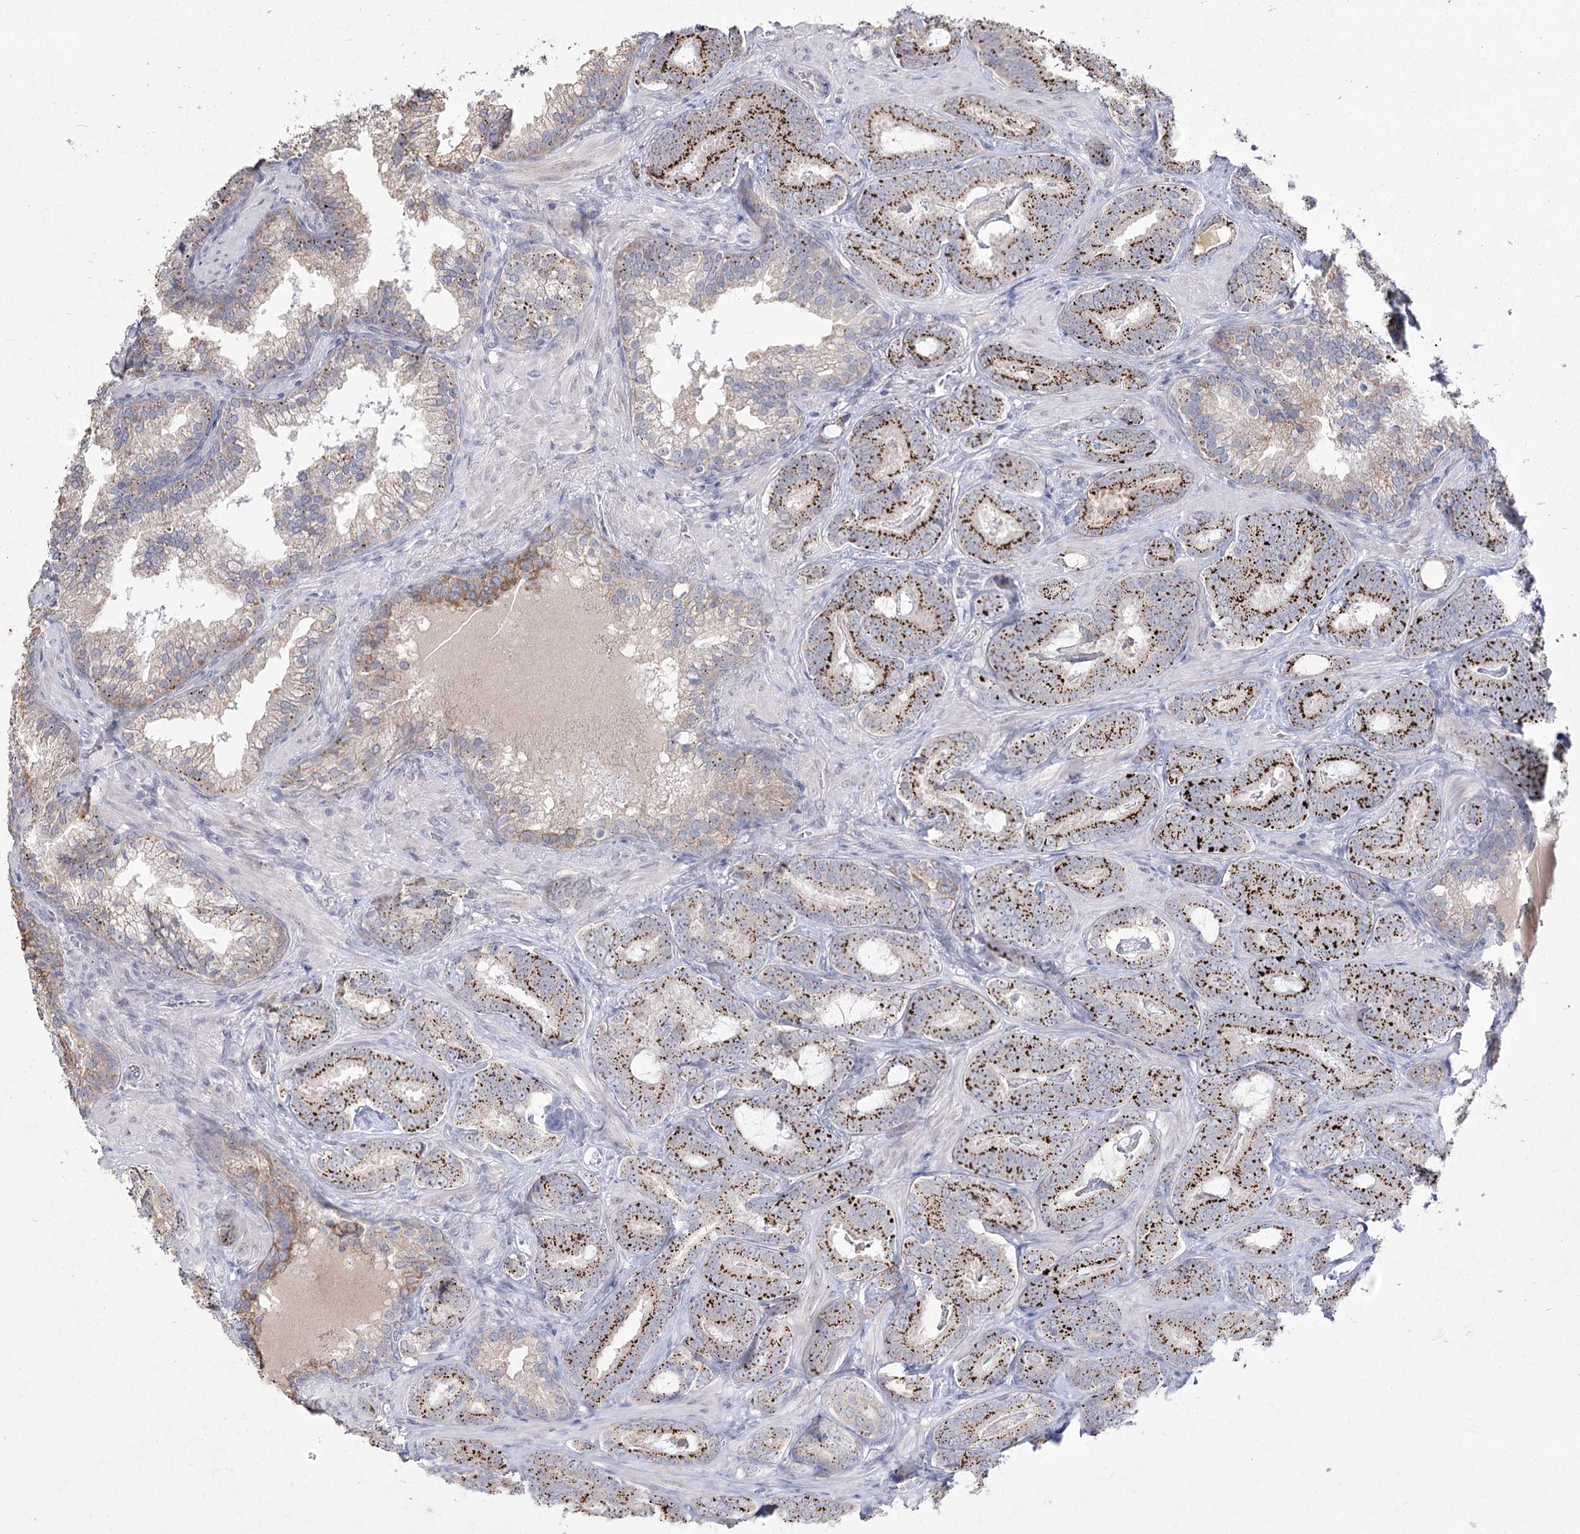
{"staining": {"intensity": "moderate", "quantity": ">75%", "location": "cytoplasmic/membranous"}, "tissue": "prostate cancer", "cell_type": "Tumor cells", "image_type": "cancer", "snomed": [{"axis": "morphology", "description": "Adenocarcinoma, Low grade"}, {"axis": "topography", "description": "Prostate"}], "caption": "Prostate cancer stained for a protein (brown) shows moderate cytoplasmic/membranous positive staining in about >75% of tumor cells.", "gene": "DDX50", "patient": {"sex": "male", "age": 60}}